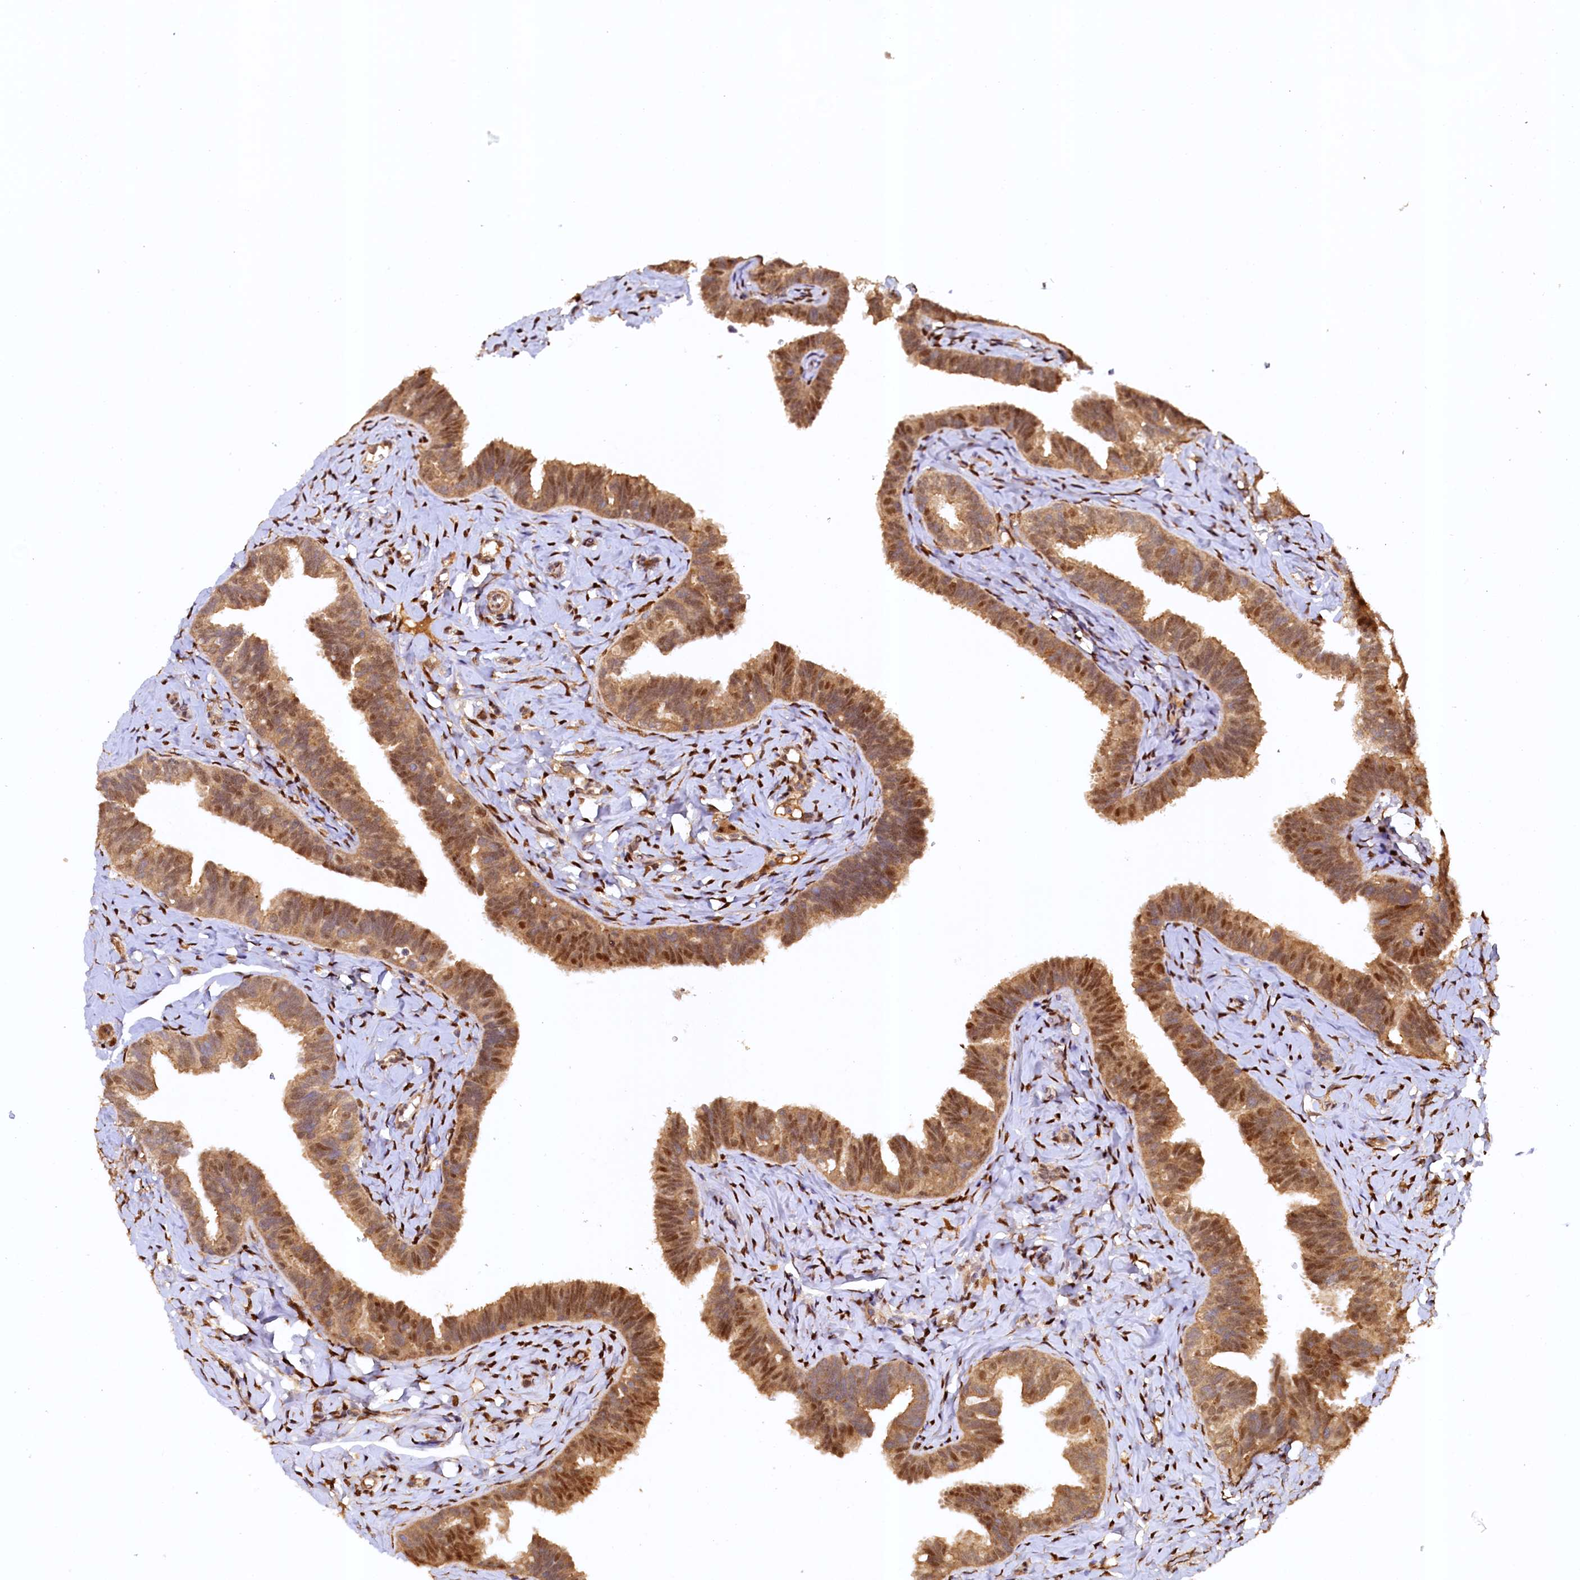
{"staining": {"intensity": "moderate", "quantity": ">75%", "location": "cytoplasmic/membranous,nuclear"}, "tissue": "fallopian tube", "cell_type": "Glandular cells", "image_type": "normal", "snomed": [{"axis": "morphology", "description": "Normal tissue, NOS"}, {"axis": "topography", "description": "Fallopian tube"}], "caption": "IHC photomicrograph of normal human fallopian tube stained for a protein (brown), which reveals medium levels of moderate cytoplasmic/membranous,nuclear staining in about >75% of glandular cells.", "gene": "UBL7", "patient": {"sex": "female", "age": 65}}